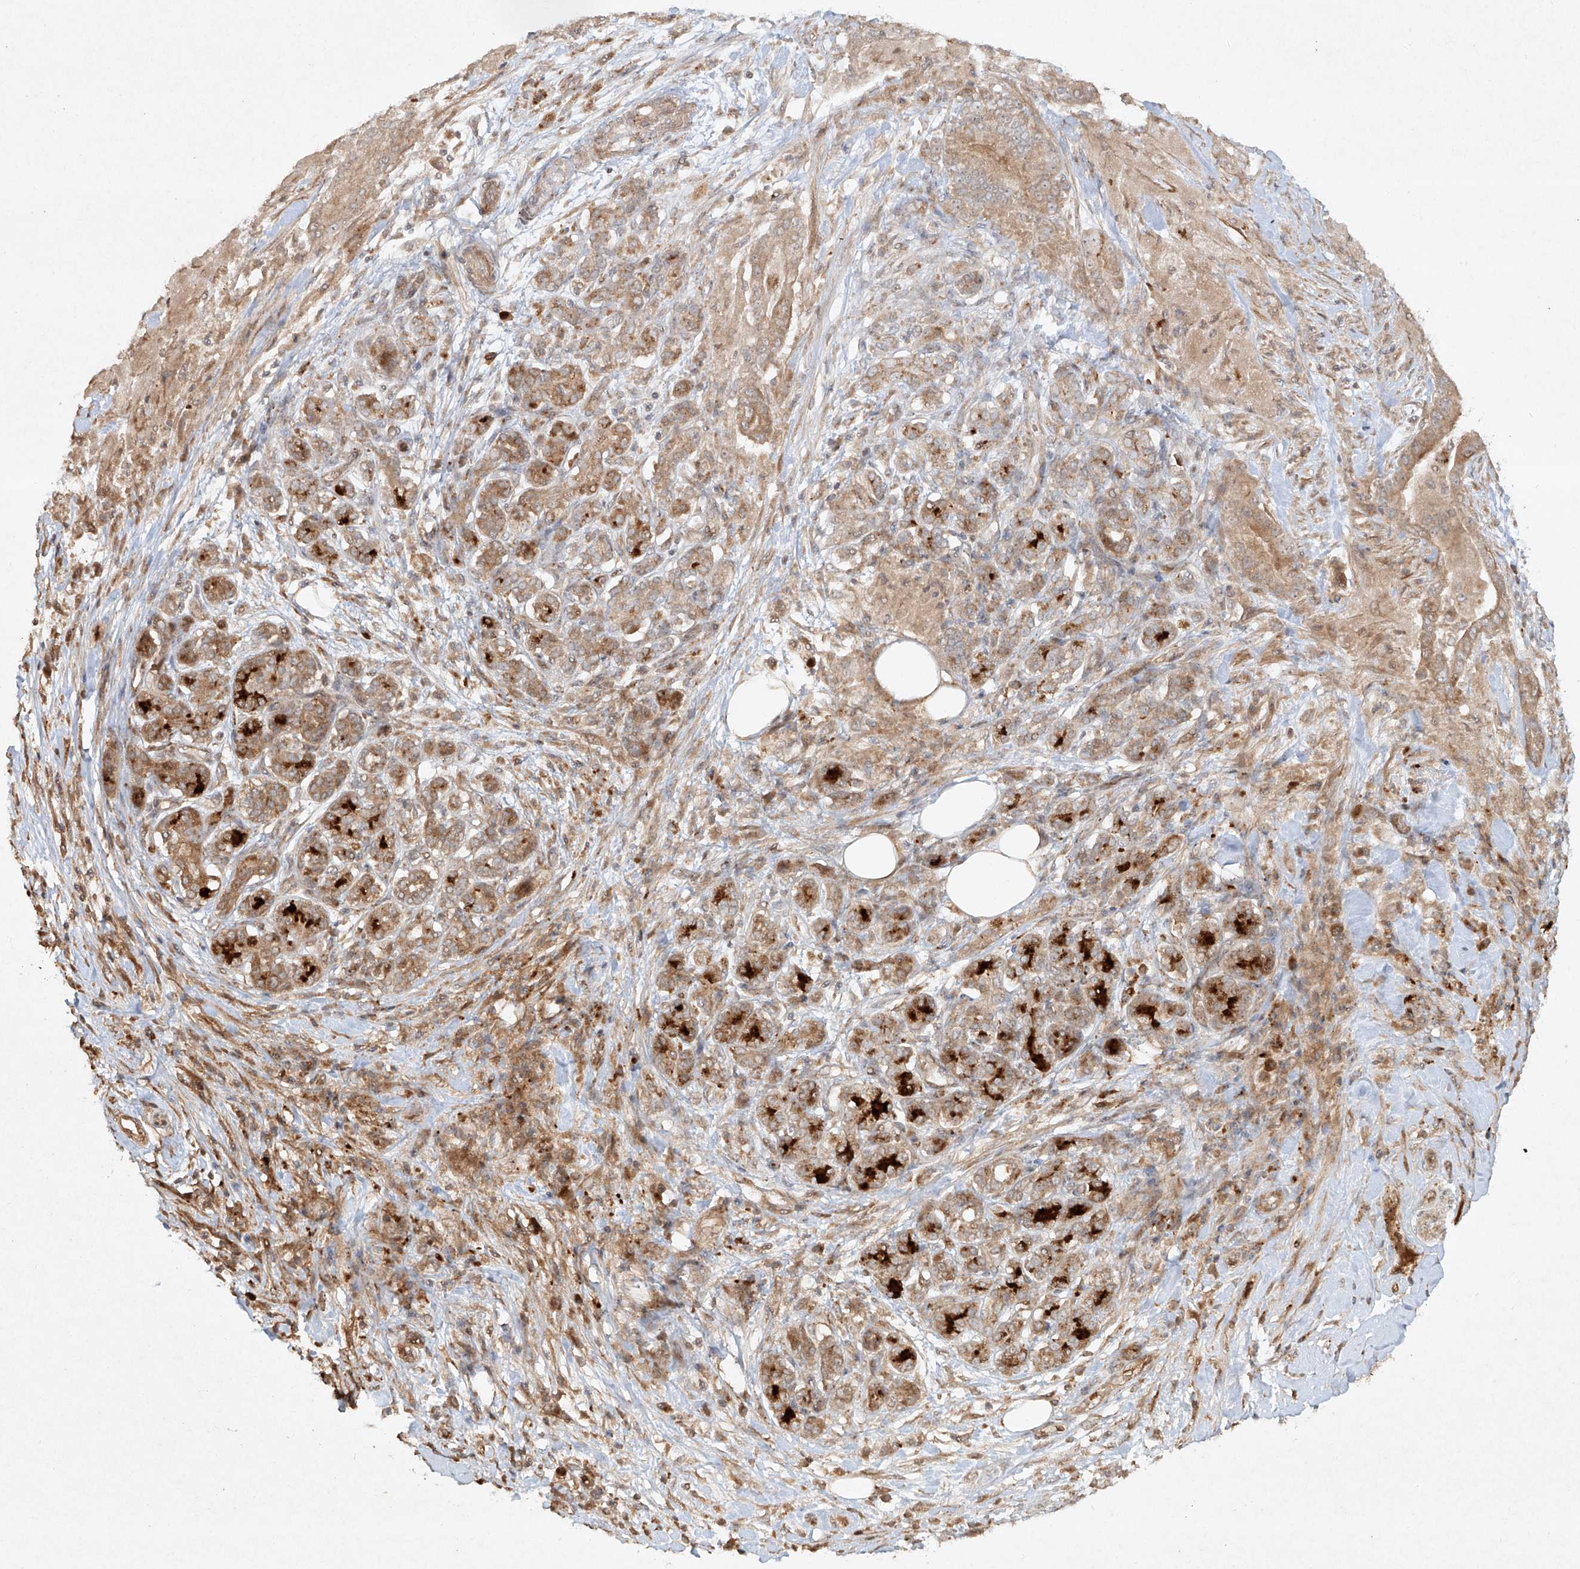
{"staining": {"intensity": "moderate", "quantity": ">75%", "location": "cytoplasmic/membranous"}, "tissue": "pancreatic cancer", "cell_type": "Tumor cells", "image_type": "cancer", "snomed": [{"axis": "morphology", "description": "Normal tissue, NOS"}, {"axis": "morphology", "description": "Adenocarcinoma, NOS"}, {"axis": "topography", "description": "Pancreas"}], "caption": "Human pancreatic cancer stained with a brown dye exhibits moderate cytoplasmic/membranous positive expression in about >75% of tumor cells.", "gene": "CYYR1", "patient": {"sex": "male", "age": 63}}